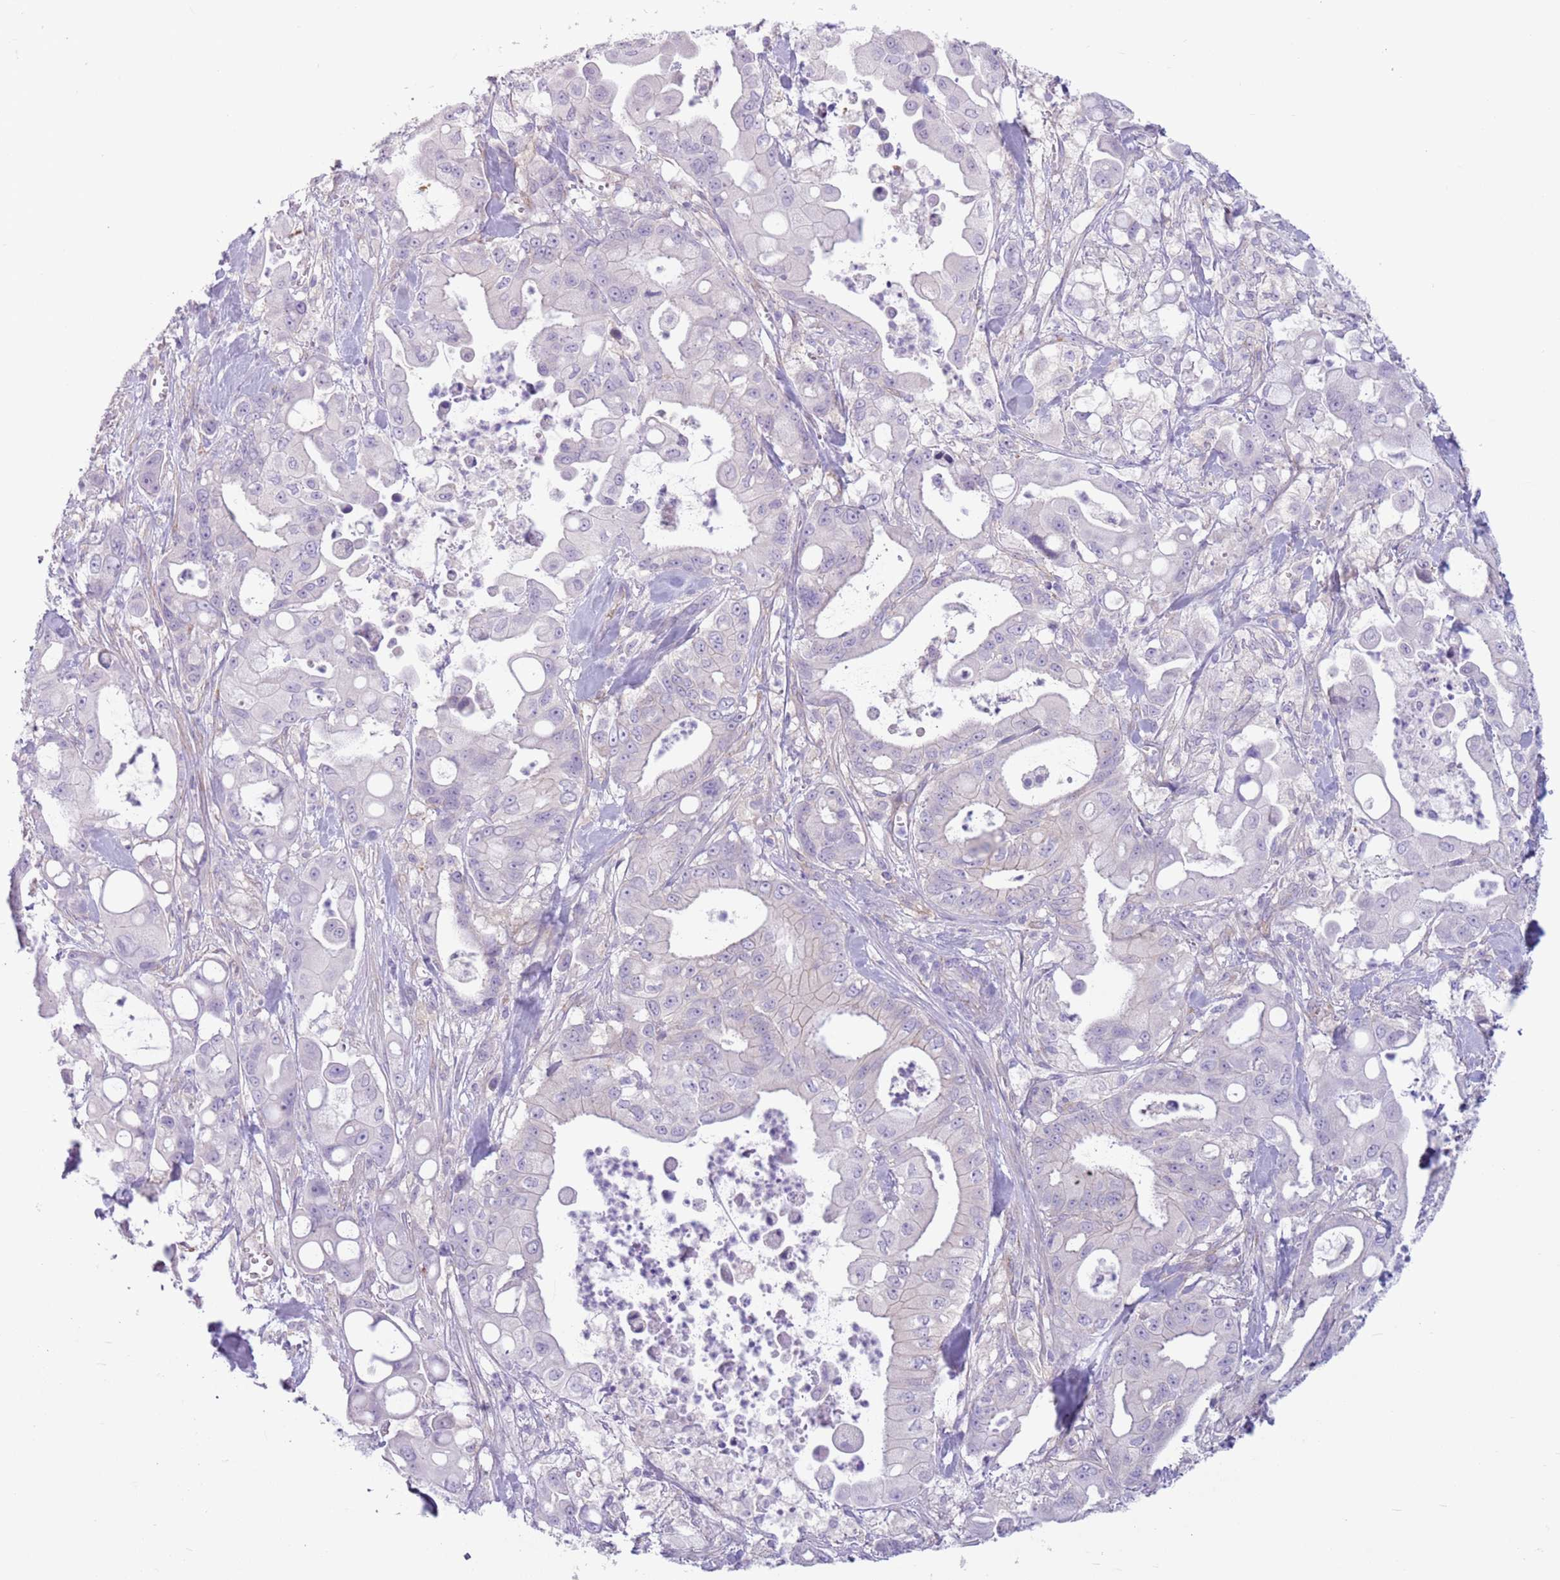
{"staining": {"intensity": "negative", "quantity": "none", "location": "none"}, "tissue": "pancreatic cancer", "cell_type": "Tumor cells", "image_type": "cancer", "snomed": [{"axis": "morphology", "description": "Adenocarcinoma, NOS"}, {"axis": "topography", "description": "Pancreas"}], "caption": "IHC image of pancreatic cancer (adenocarcinoma) stained for a protein (brown), which shows no expression in tumor cells.", "gene": "SNX6", "patient": {"sex": "male", "age": 68}}